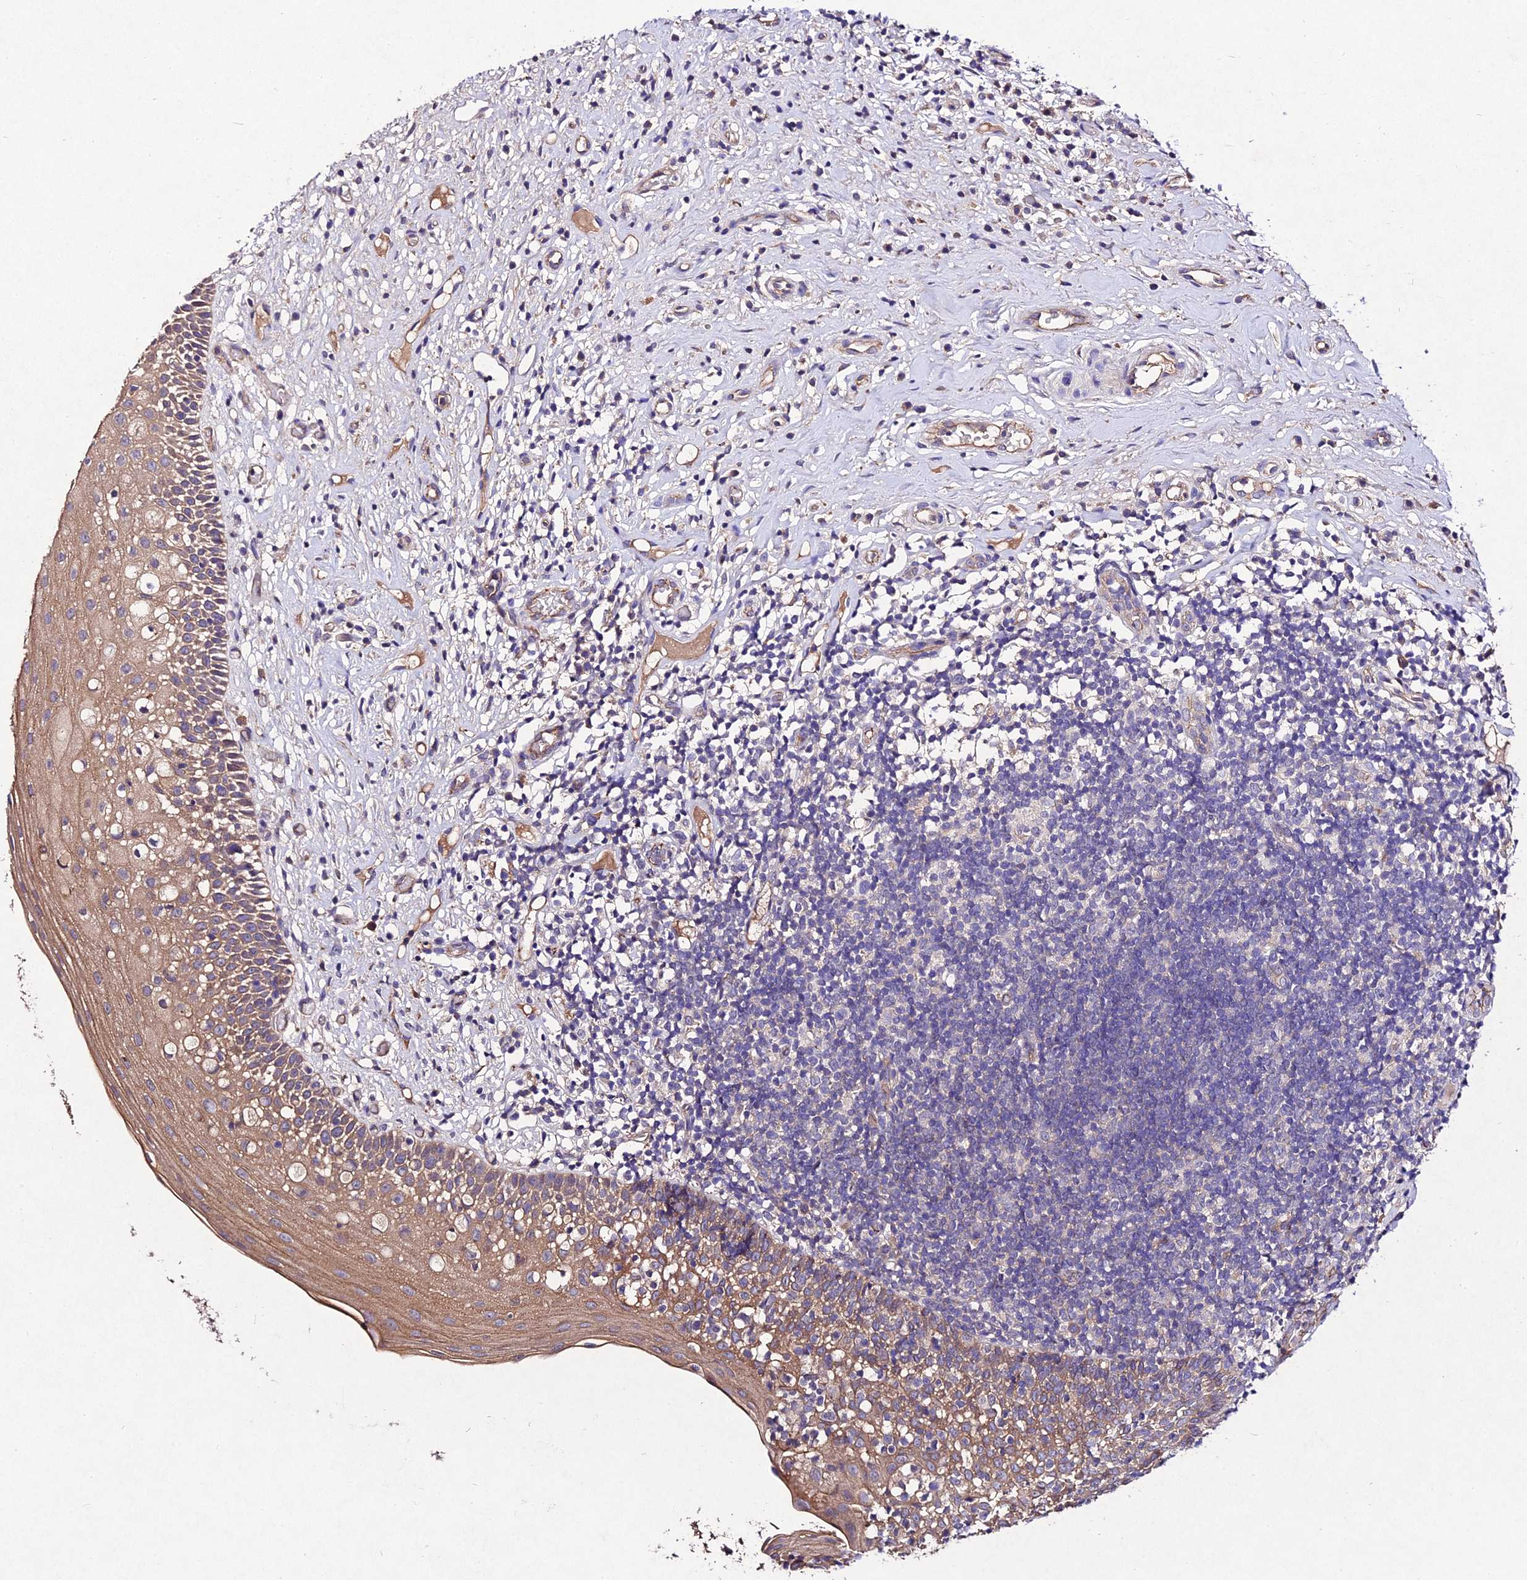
{"staining": {"intensity": "moderate", "quantity": "25%-75%", "location": "cytoplasmic/membranous"}, "tissue": "oral mucosa", "cell_type": "Squamous epithelial cells", "image_type": "normal", "snomed": [{"axis": "morphology", "description": "Normal tissue, NOS"}, {"axis": "topography", "description": "Oral tissue"}], "caption": "About 25%-75% of squamous epithelial cells in benign human oral mucosa reveal moderate cytoplasmic/membranous protein positivity as visualized by brown immunohistochemical staining.", "gene": "AP3M1", "patient": {"sex": "female", "age": 69}}